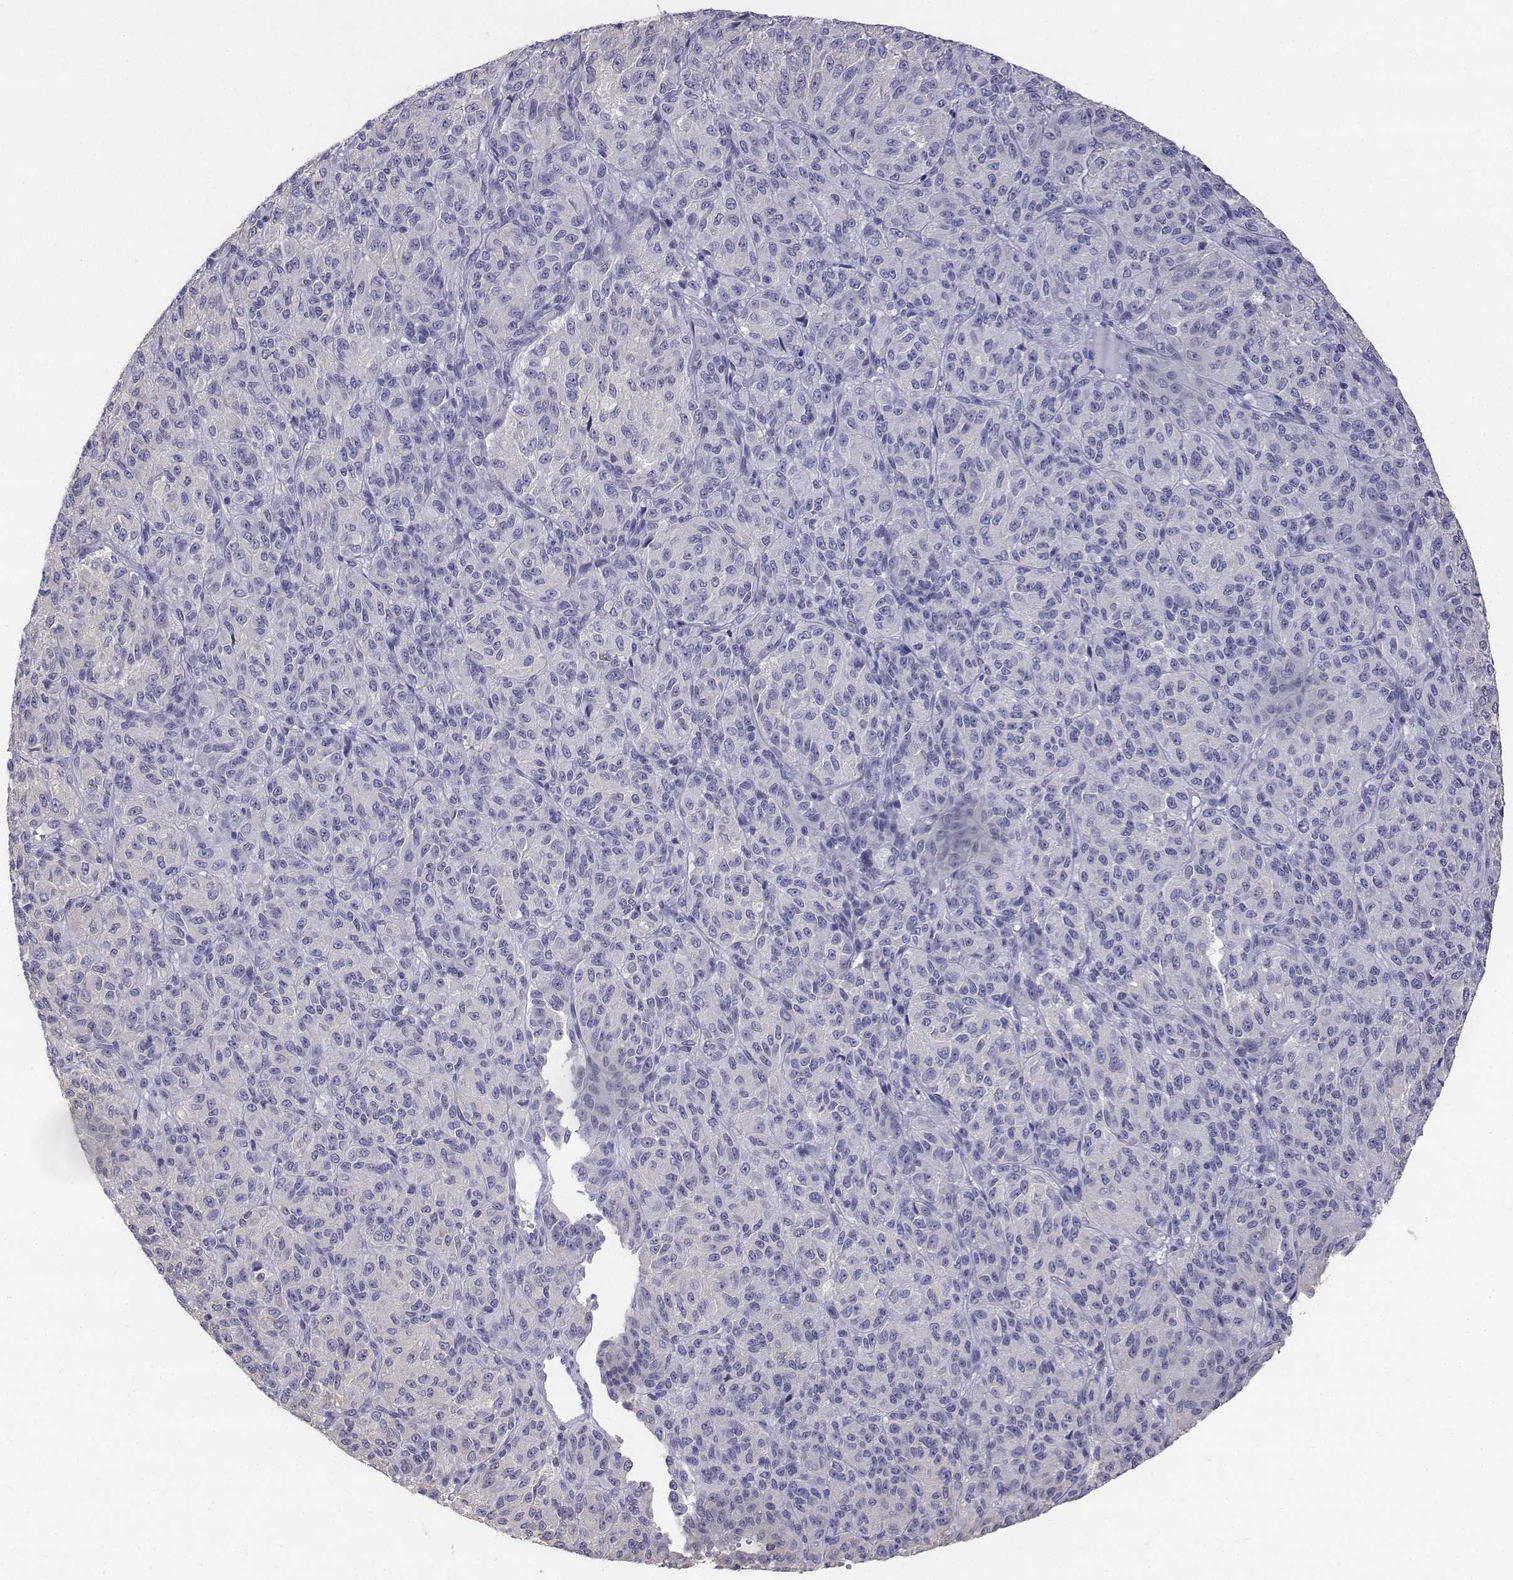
{"staining": {"intensity": "negative", "quantity": "none", "location": "none"}, "tissue": "melanoma", "cell_type": "Tumor cells", "image_type": "cancer", "snomed": [{"axis": "morphology", "description": "Malignant melanoma, Metastatic site"}, {"axis": "topography", "description": "Brain"}], "caption": "The histopathology image exhibits no significant positivity in tumor cells of melanoma.", "gene": "LGSN", "patient": {"sex": "female", "age": 56}}